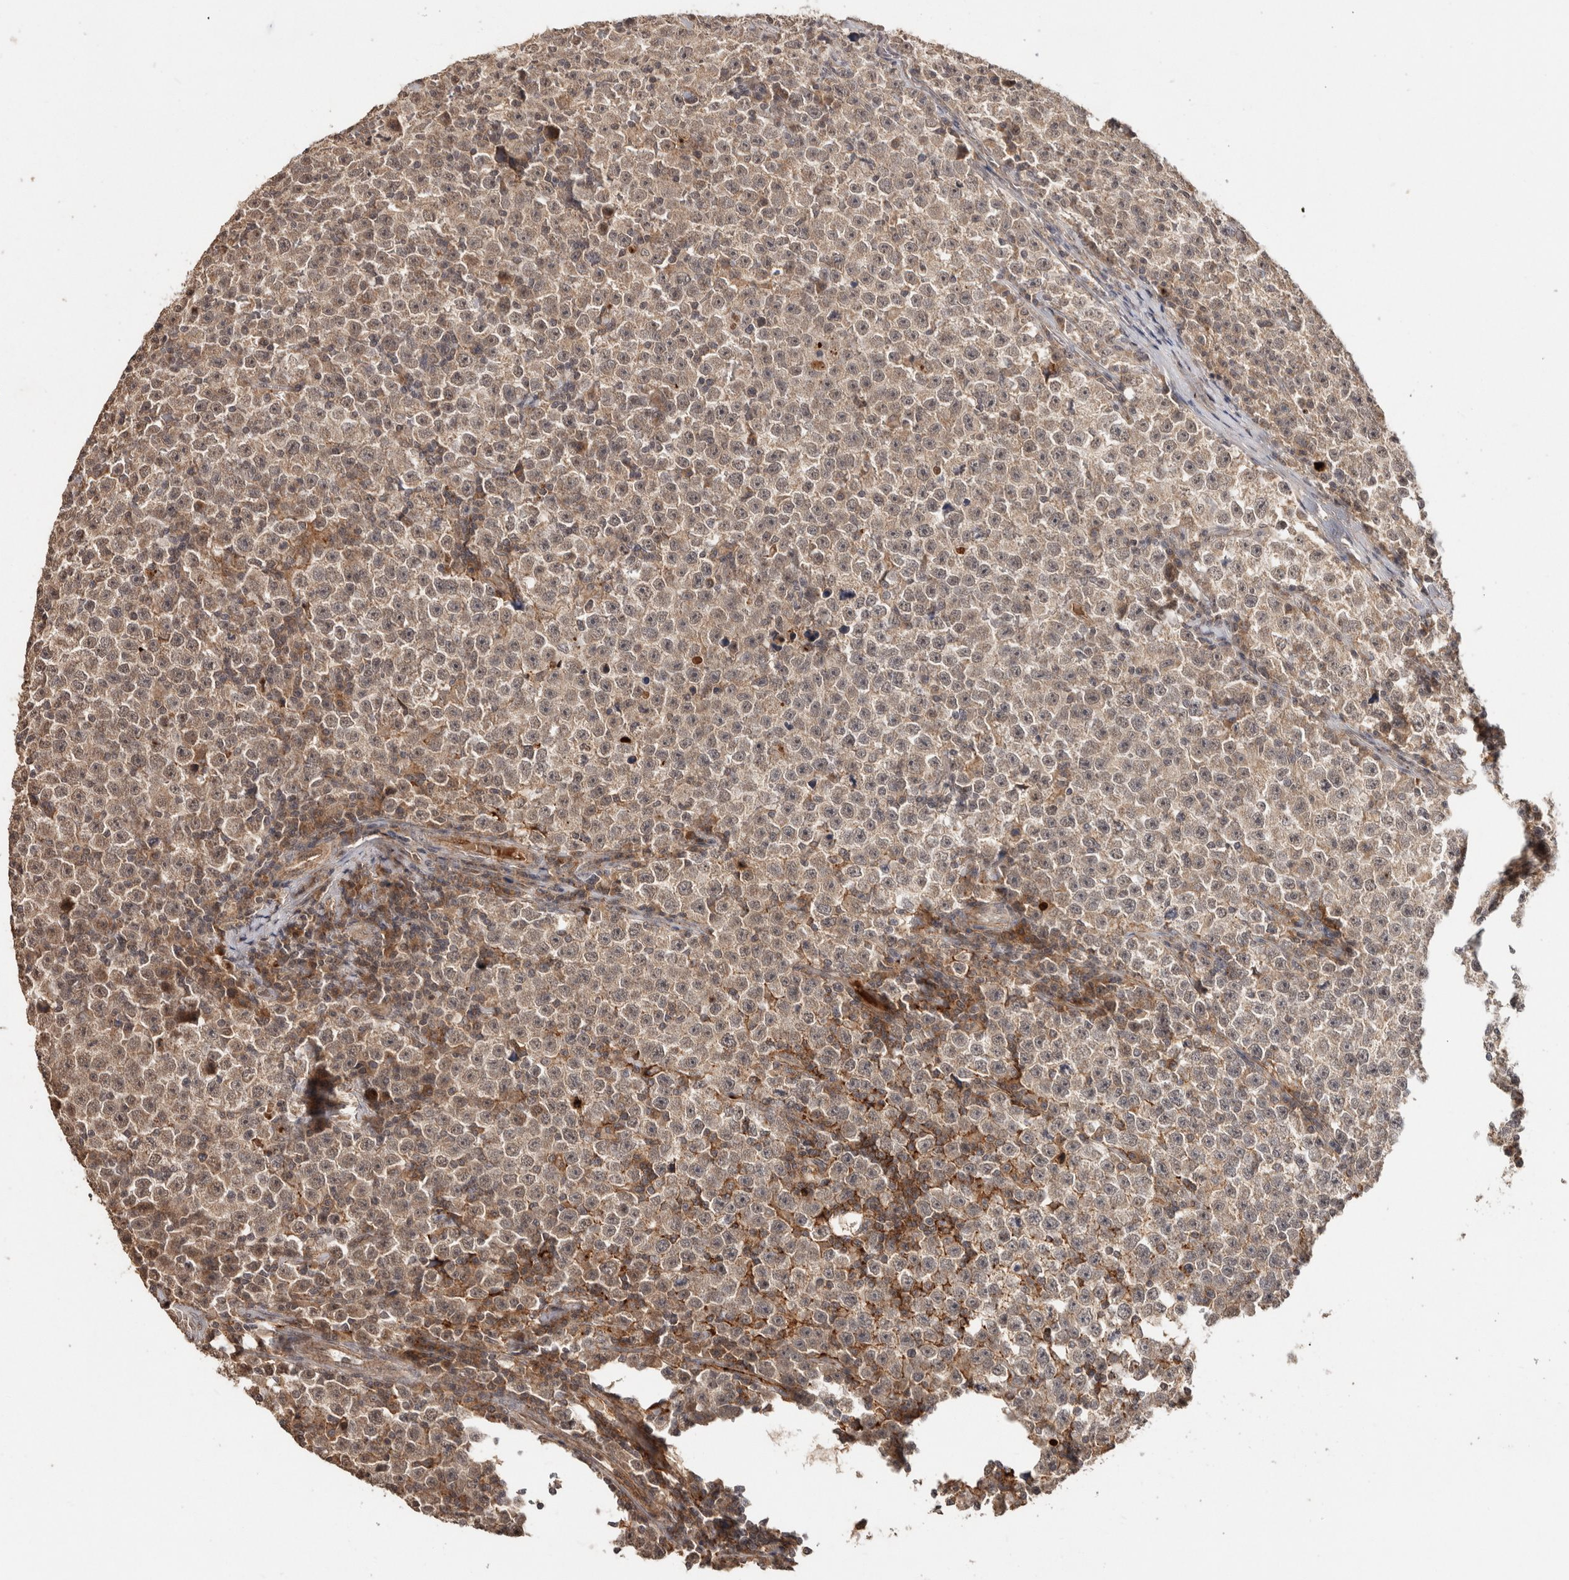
{"staining": {"intensity": "weak", "quantity": ">75%", "location": "cytoplasmic/membranous,nuclear"}, "tissue": "testis cancer", "cell_type": "Tumor cells", "image_type": "cancer", "snomed": [{"axis": "morphology", "description": "Seminoma, NOS"}, {"axis": "topography", "description": "Testis"}], "caption": "High-magnification brightfield microscopy of seminoma (testis) stained with DAB (3,3'-diaminobenzidine) (brown) and counterstained with hematoxylin (blue). tumor cells exhibit weak cytoplasmic/membranous and nuclear expression is identified in approximately>75% of cells. The staining was performed using DAB (3,3'-diaminobenzidine), with brown indicating positive protein expression. Nuclei are stained blue with hematoxylin.", "gene": "FAM3A", "patient": {"sex": "male", "age": 43}}